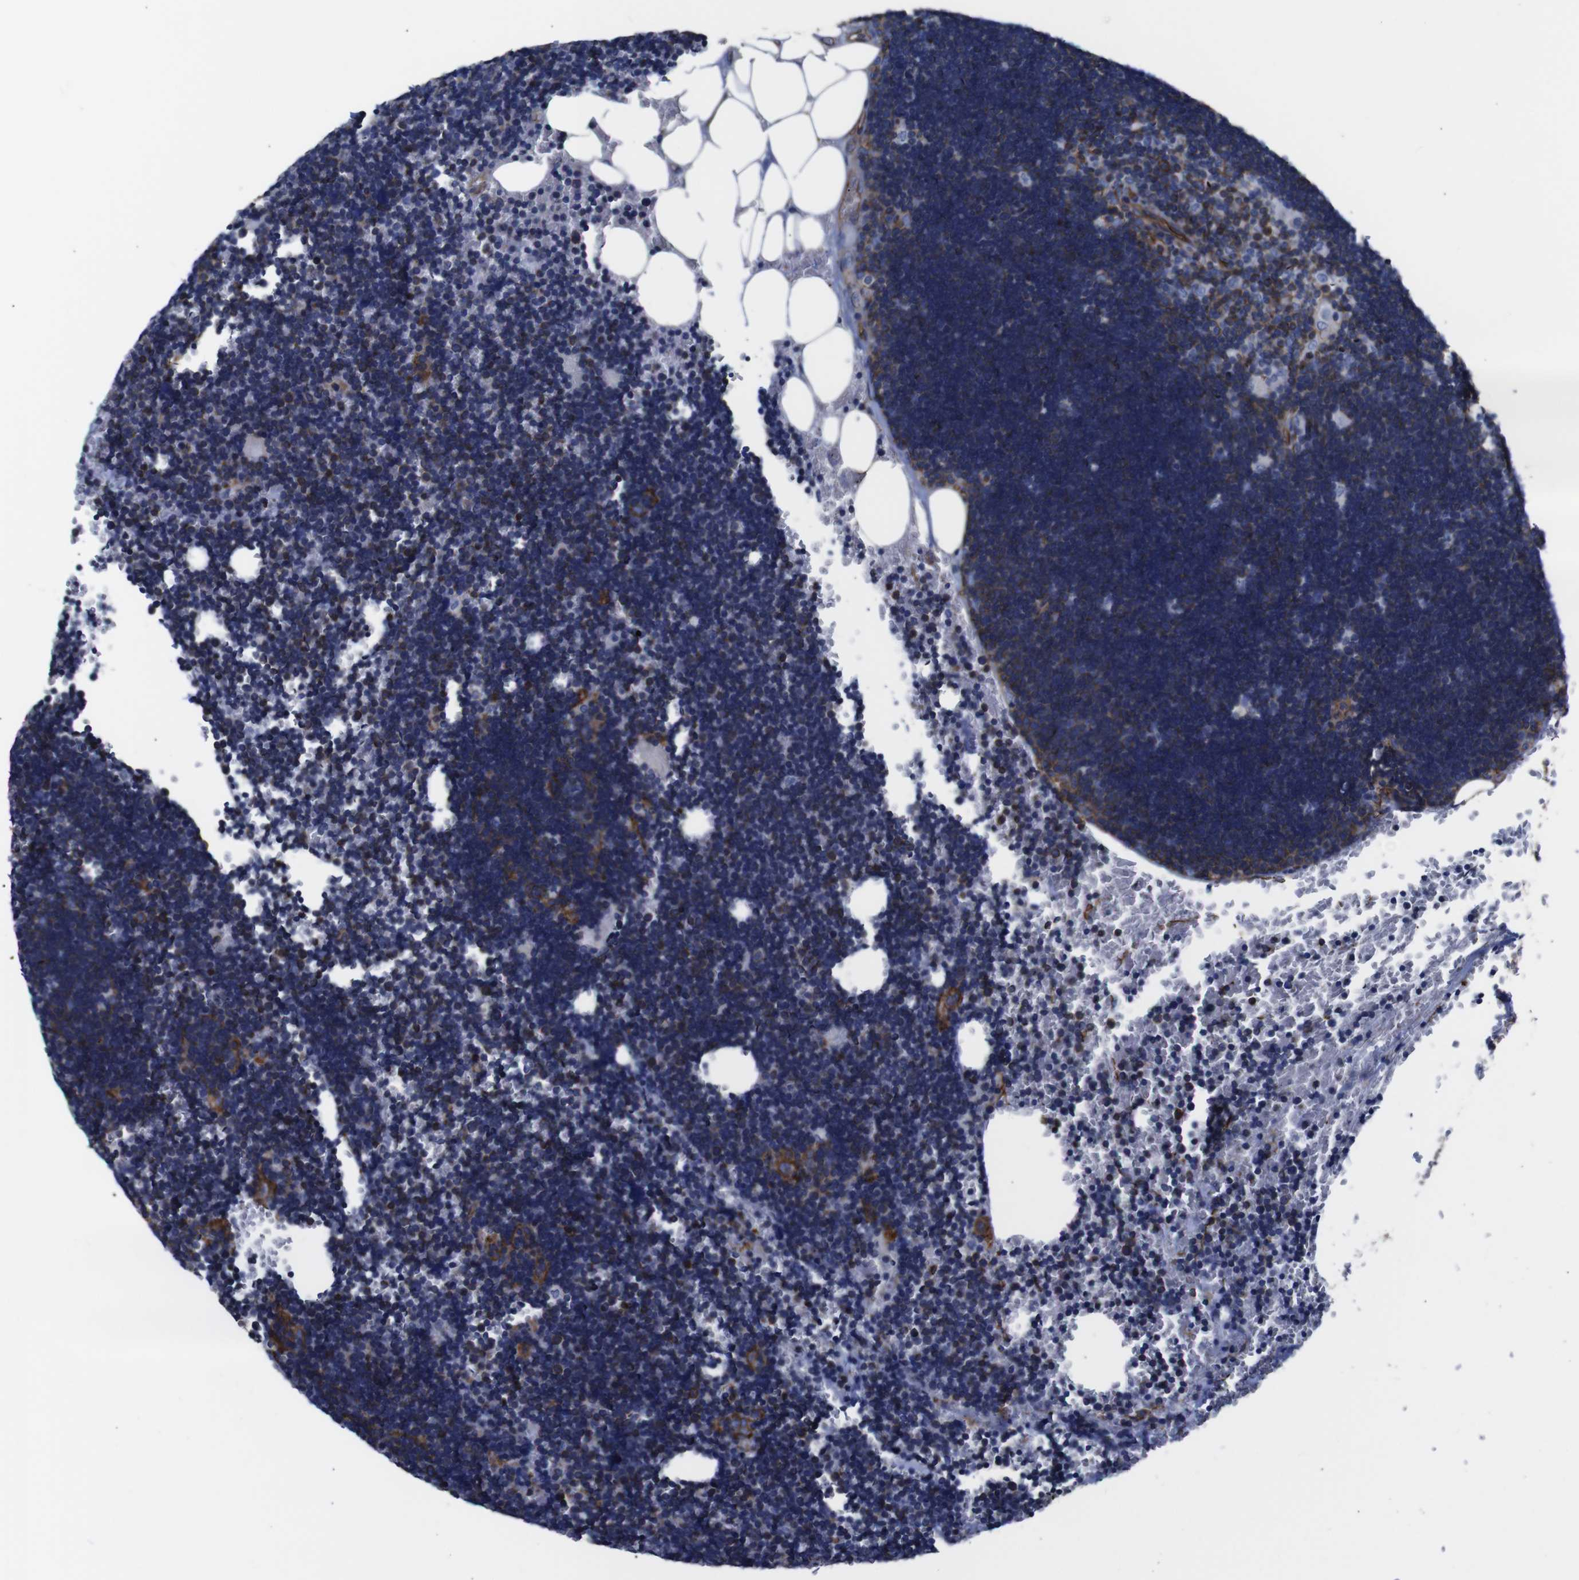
{"staining": {"intensity": "moderate", "quantity": "25%-75%", "location": "cytoplasmic/membranous"}, "tissue": "lymph node", "cell_type": "Germinal center cells", "image_type": "normal", "snomed": [{"axis": "morphology", "description": "Normal tissue, NOS"}, {"axis": "topography", "description": "Lymph node"}], "caption": "Lymph node stained with IHC reveals moderate cytoplasmic/membranous expression in approximately 25%-75% of germinal center cells.", "gene": "SPTBN1", "patient": {"sex": "male", "age": 33}}